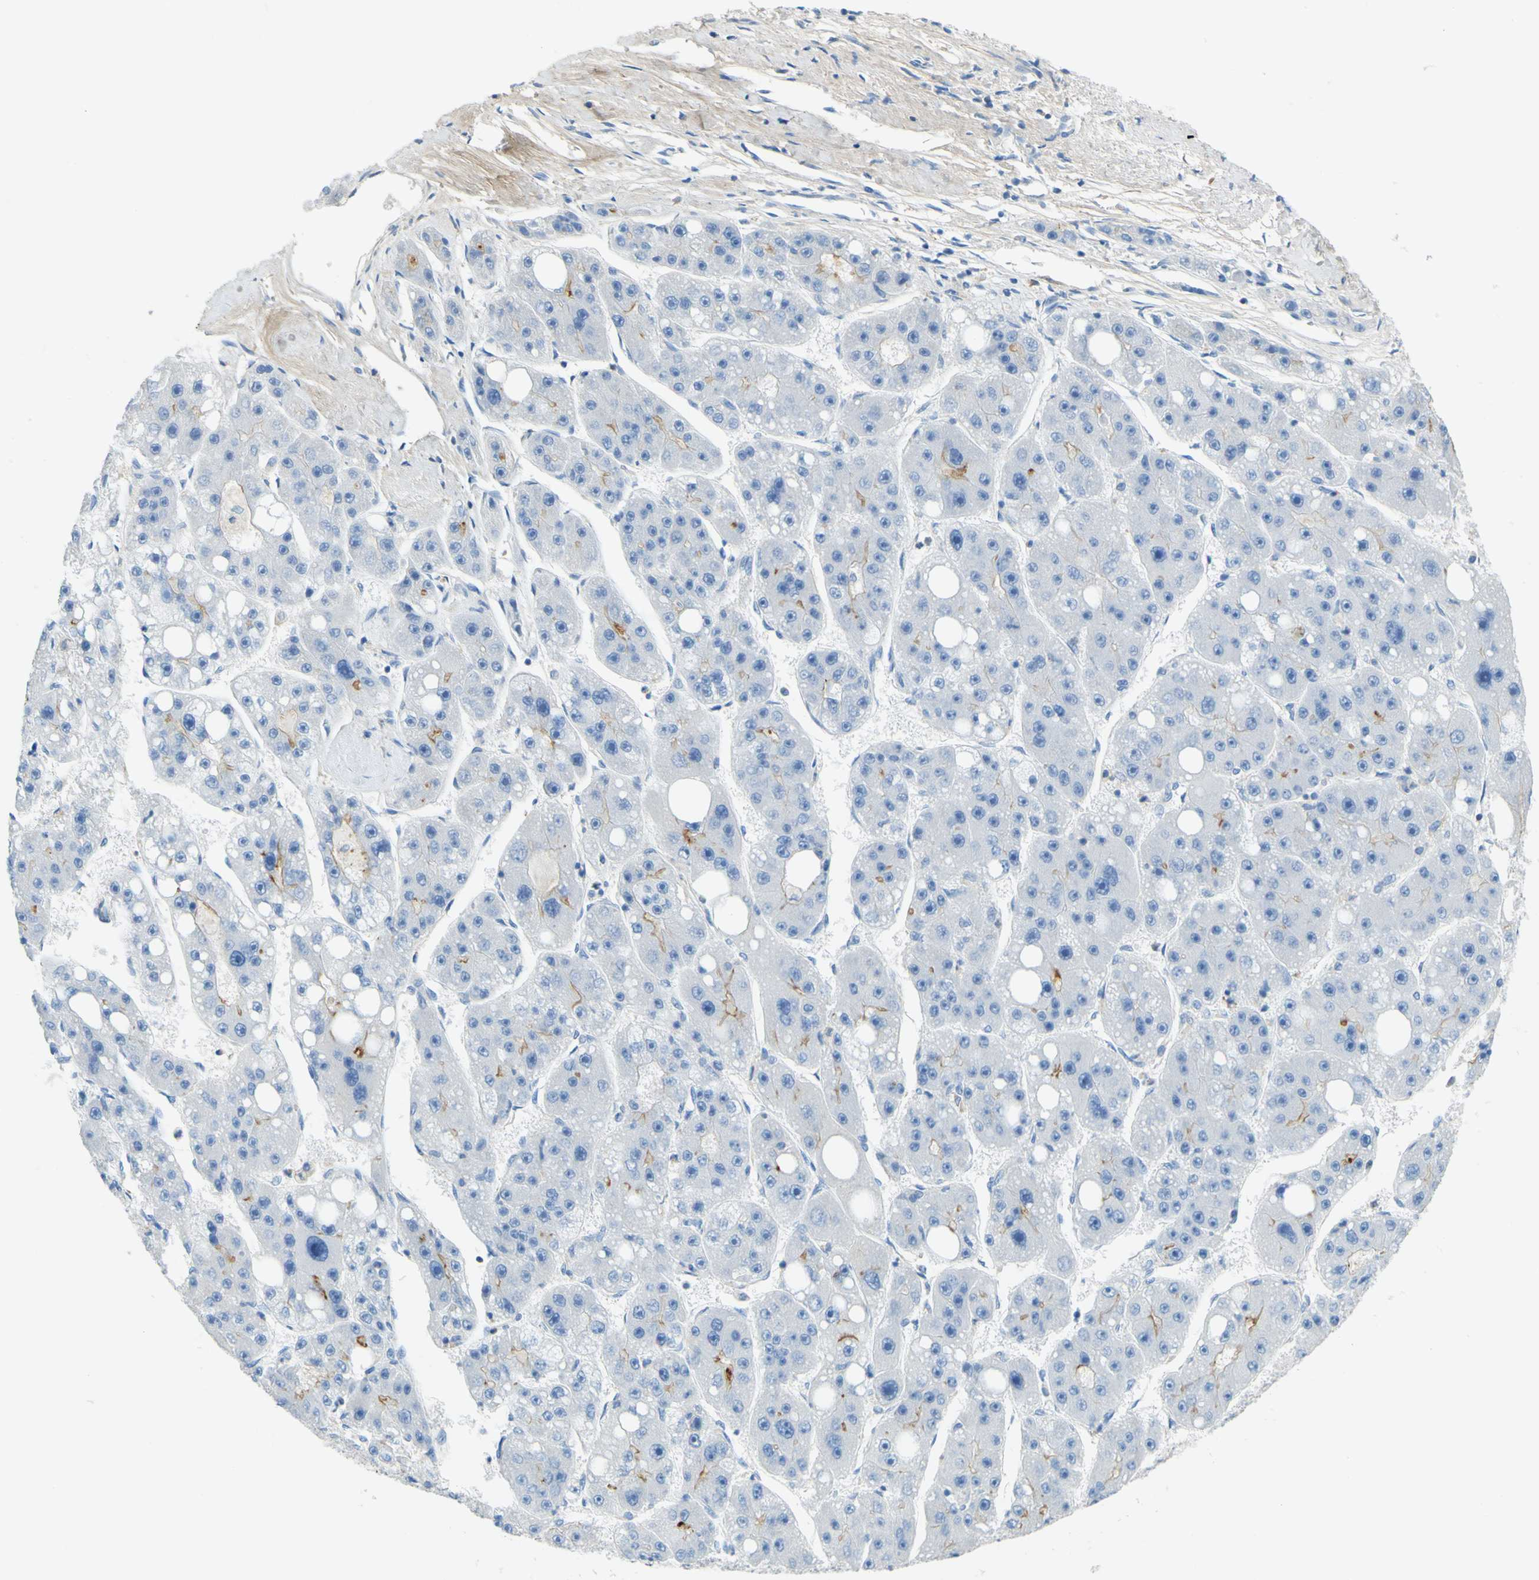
{"staining": {"intensity": "negative", "quantity": "none", "location": "none"}, "tissue": "liver cancer", "cell_type": "Tumor cells", "image_type": "cancer", "snomed": [{"axis": "morphology", "description": "Carcinoma, Hepatocellular, NOS"}, {"axis": "topography", "description": "Liver"}], "caption": "IHC of human liver hepatocellular carcinoma demonstrates no expression in tumor cells.", "gene": "OGN", "patient": {"sex": "female", "age": 61}}